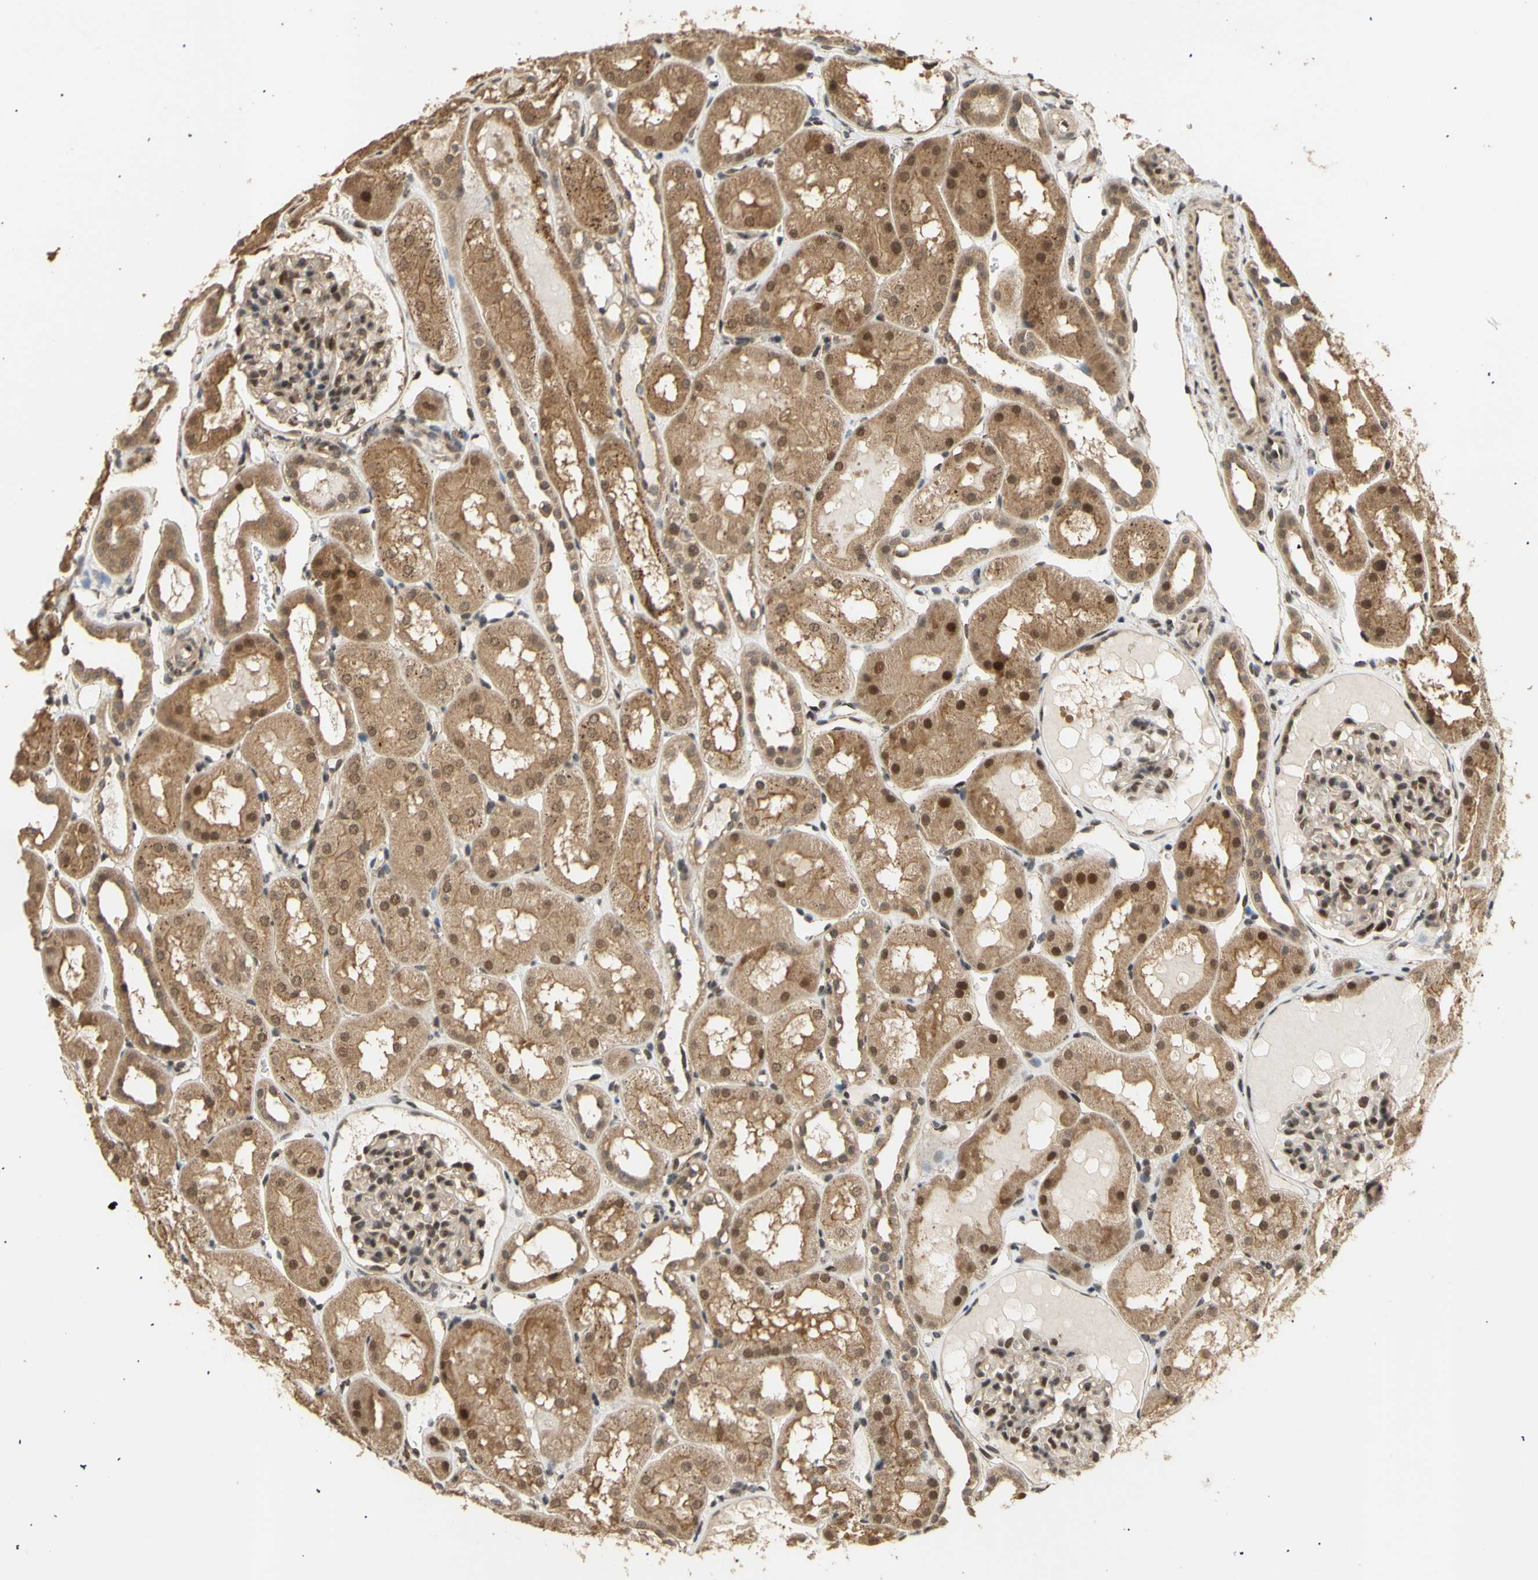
{"staining": {"intensity": "moderate", "quantity": "25%-75%", "location": "cytoplasmic/membranous,nuclear"}, "tissue": "kidney", "cell_type": "Cells in glomeruli", "image_type": "normal", "snomed": [{"axis": "morphology", "description": "Normal tissue, NOS"}, {"axis": "topography", "description": "Kidney"}, {"axis": "topography", "description": "Urinary bladder"}], "caption": "DAB immunohistochemical staining of benign human kidney demonstrates moderate cytoplasmic/membranous,nuclear protein staining in approximately 25%-75% of cells in glomeruli.", "gene": "GTF2E2", "patient": {"sex": "male", "age": 16}}